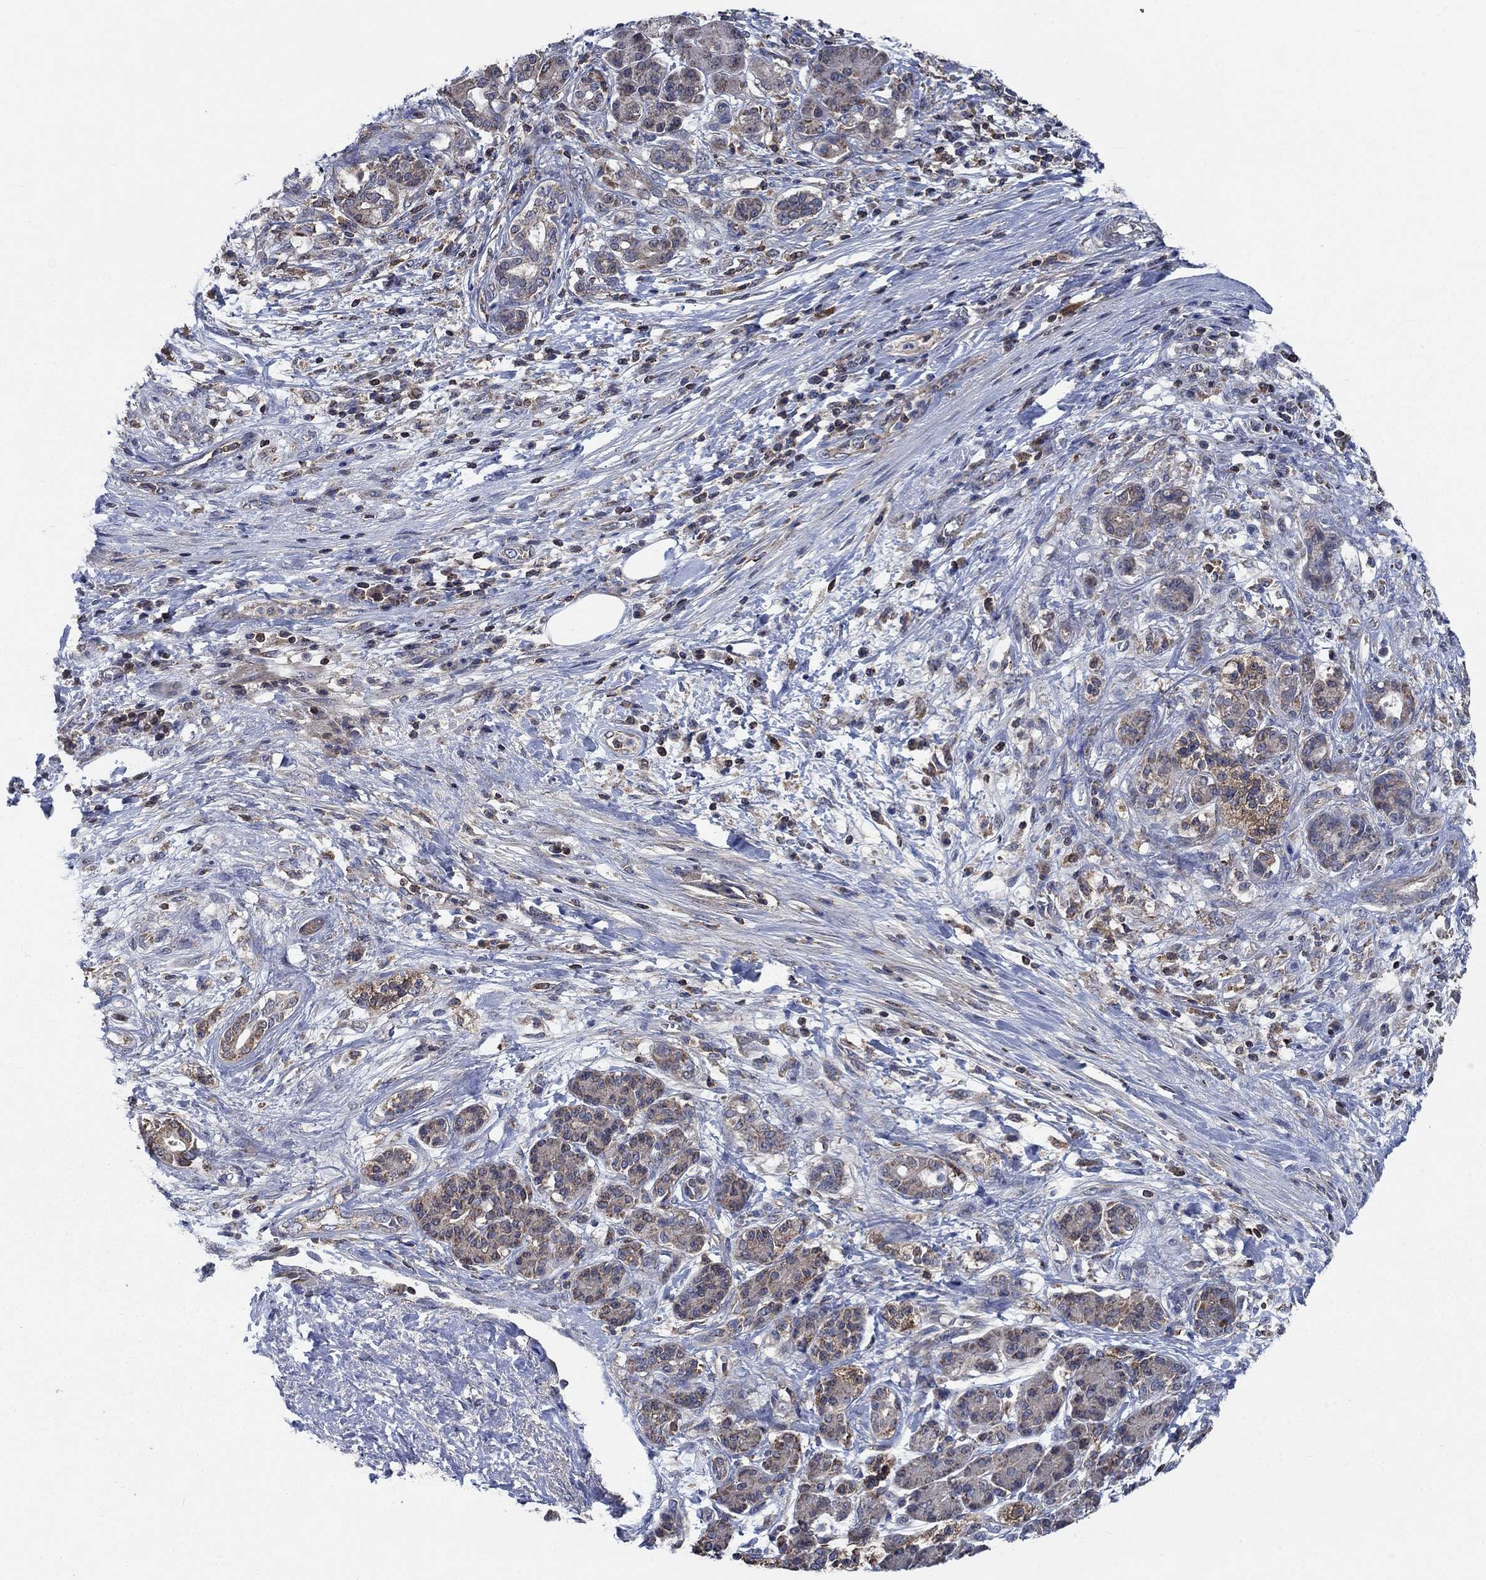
{"staining": {"intensity": "weak", "quantity": ">75%", "location": "cytoplasmic/membranous"}, "tissue": "pancreatic cancer", "cell_type": "Tumor cells", "image_type": "cancer", "snomed": [{"axis": "morphology", "description": "Adenocarcinoma, NOS"}, {"axis": "topography", "description": "Pancreas"}], "caption": "Protein expression analysis of human pancreatic adenocarcinoma reveals weak cytoplasmic/membranous staining in approximately >75% of tumor cells. The staining is performed using DAB brown chromogen to label protein expression. The nuclei are counter-stained blue using hematoxylin.", "gene": "STXBP6", "patient": {"sex": "female", "age": 73}}